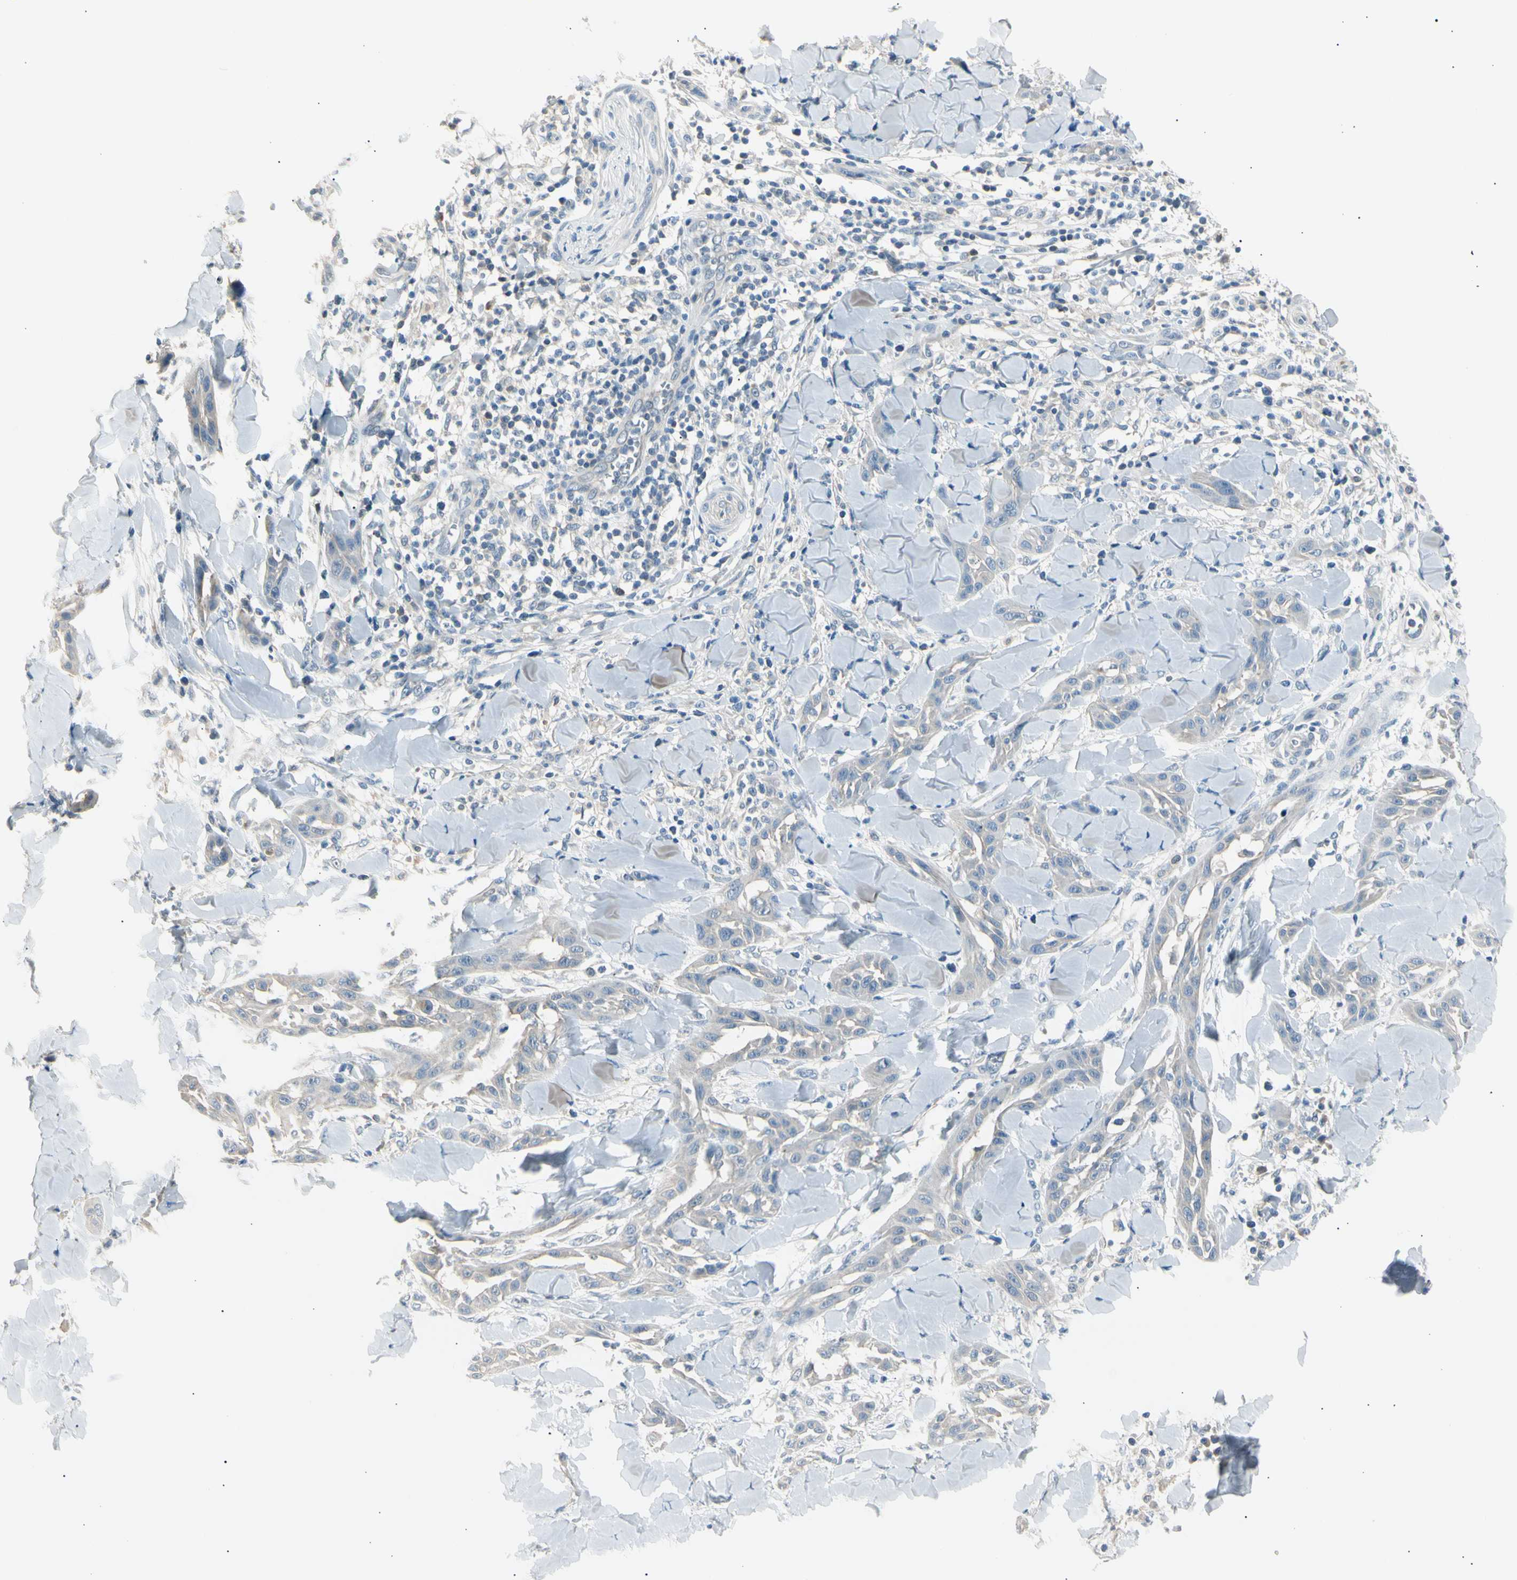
{"staining": {"intensity": "weak", "quantity": "25%-75%", "location": "cytoplasmic/membranous"}, "tissue": "skin cancer", "cell_type": "Tumor cells", "image_type": "cancer", "snomed": [{"axis": "morphology", "description": "Squamous cell carcinoma, NOS"}, {"axis": "topography", "description": "Skin"}], "caption": "Immunohistochemical staining of skin cancer exhibits weak cytoplasmic/membranous protein staining in about 25%-75% of tumor cells.", "gene": "LHPP", "patient": {"sex": "male", "age": 24}}